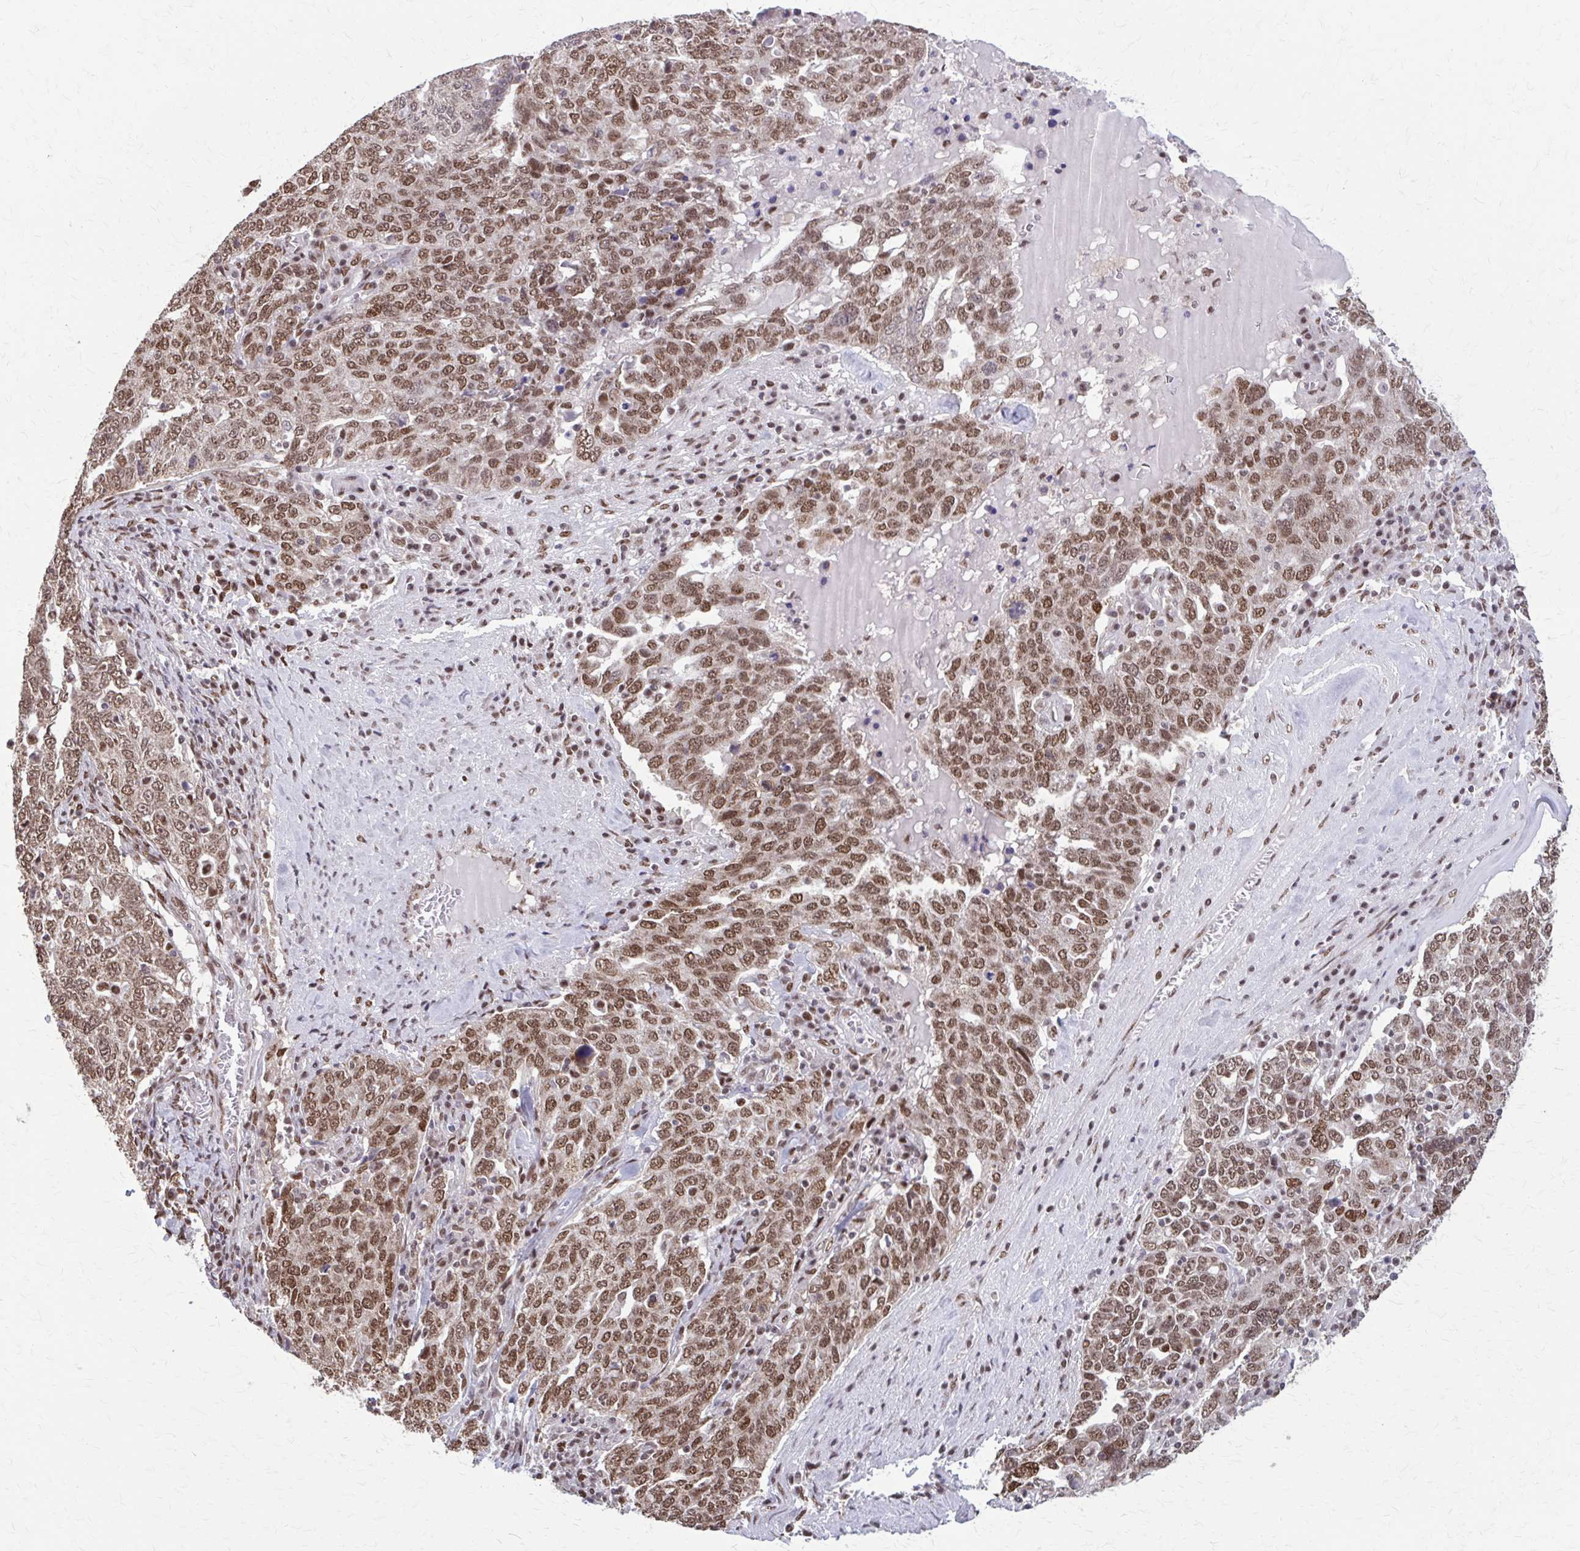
{"staining": {"intensity": "moderate", "quantity": ">75%", "location": "nuclear"}, "tissue": "ovarian cancer", "cell_type": "Tumor cells", "image_type": "cancer", "snomed": [{"axis": "morphology", "description": "Carcinoma, endometroid"}, {"axis": "topography", "description": "Ovary"}], "caption": "Ovarian endometroid carcinoma stained with a brown dye exhibits moderate nuclear positive expression in about >75% of tumor cells.", "gene": "TTF1", "patient": {"sex": "female", "age": 62}}